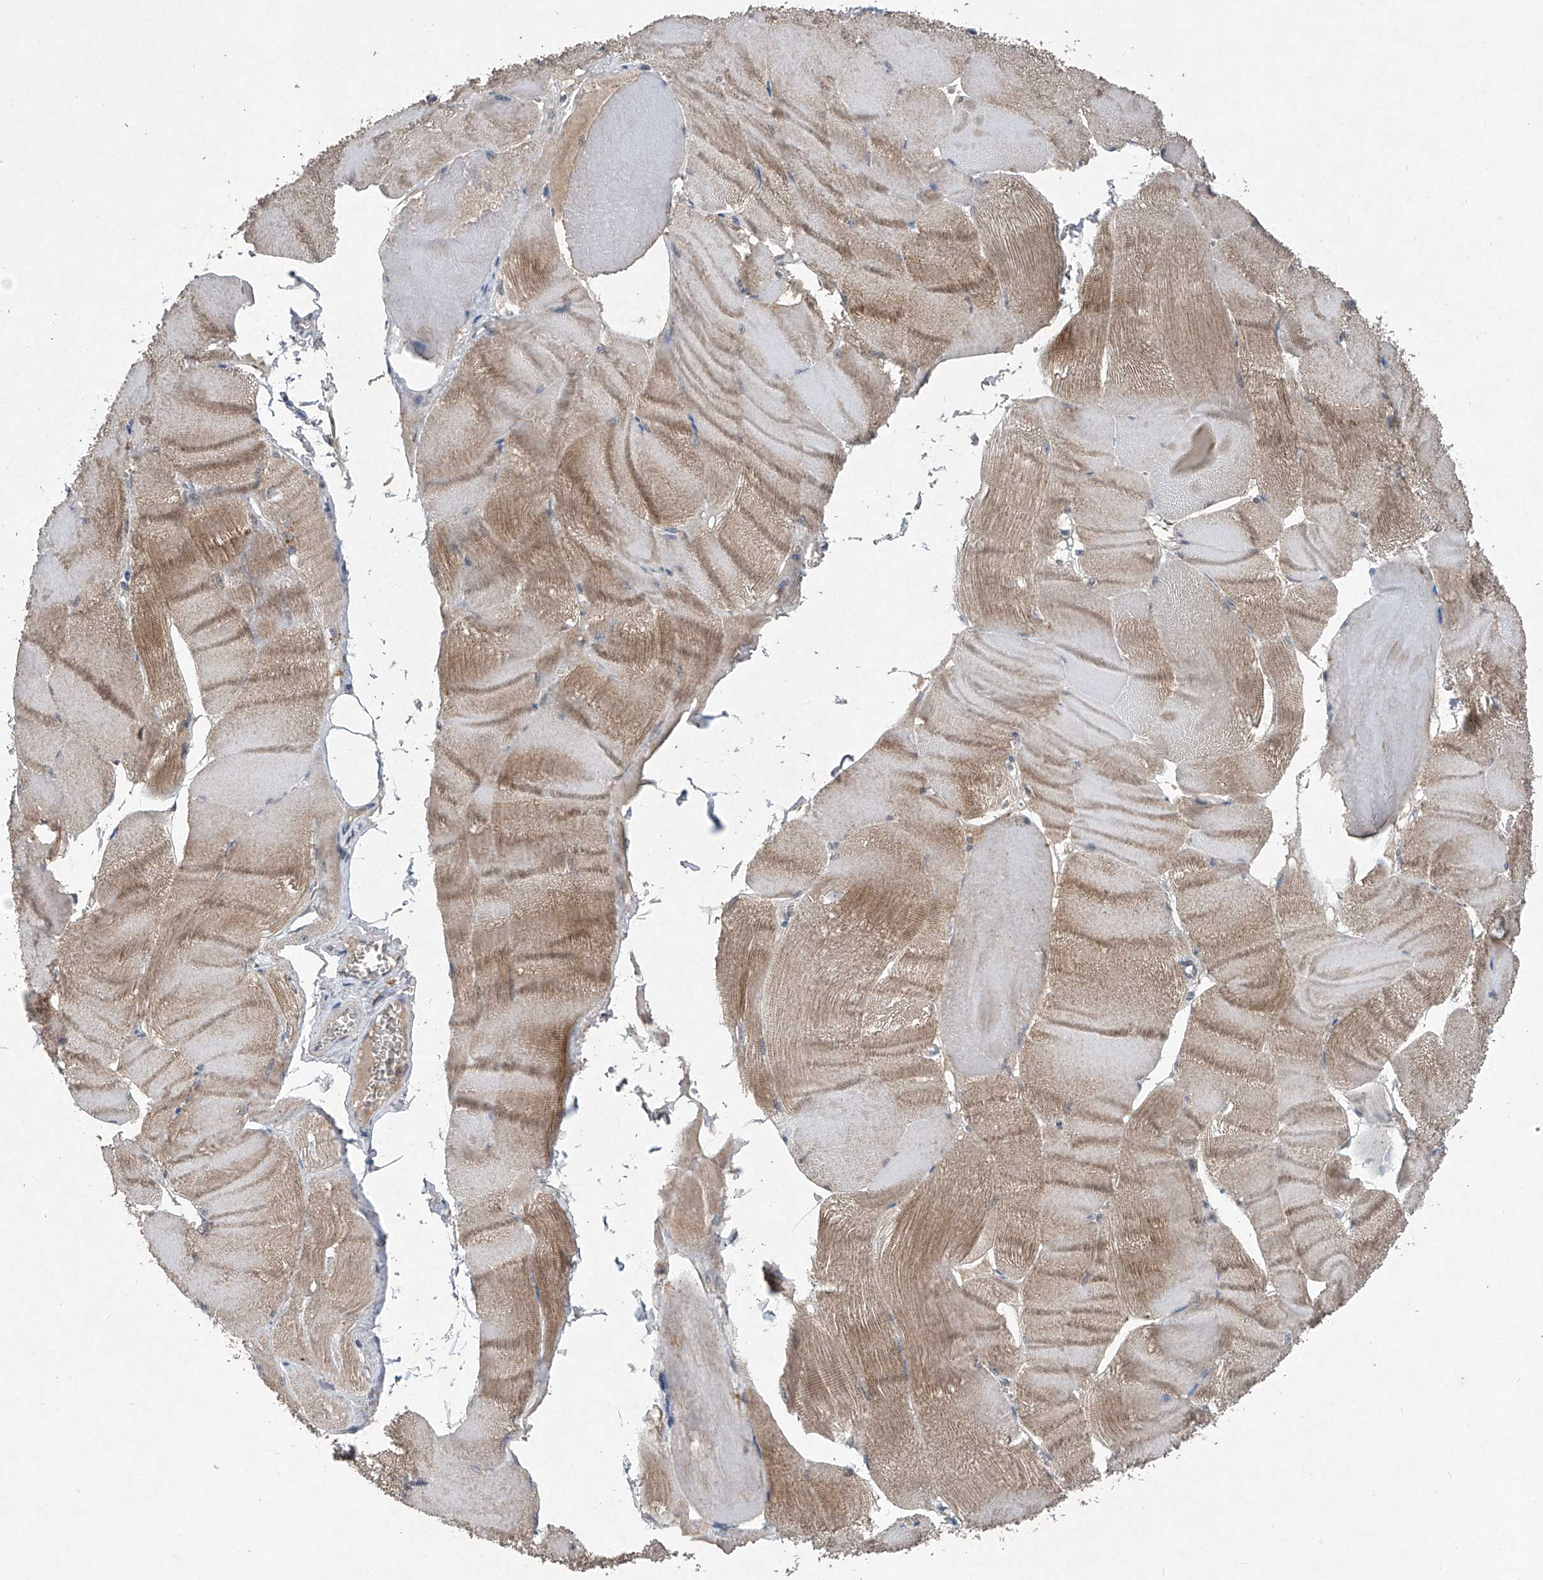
{"staining": {"intensity": "moderate", "quantity": "25%-75%", "location": "cytoplasmic/membranous"}, "tissue": "skeletal muscle", "cell_type": "Myocytes", "image_type": "normal", "snomed": [{"axis": "morphology", "description": "Normal tissue, NOS"}, {"axis": "morphology", "description": "Basal cell carcinoma"}, {"axis": "topography", "description": "Skeletal muscle"}], "caption": "Immunohistochemistry histopathology image of unremarkable skeletal muscle stained for a protein (brown), which displays medium levels of moderate cytoplasmic/membranous expression in approximately 25%-75% of myocytes.", "gene": "SUMF2", "patient": {"sex": "female", "age": 64}}